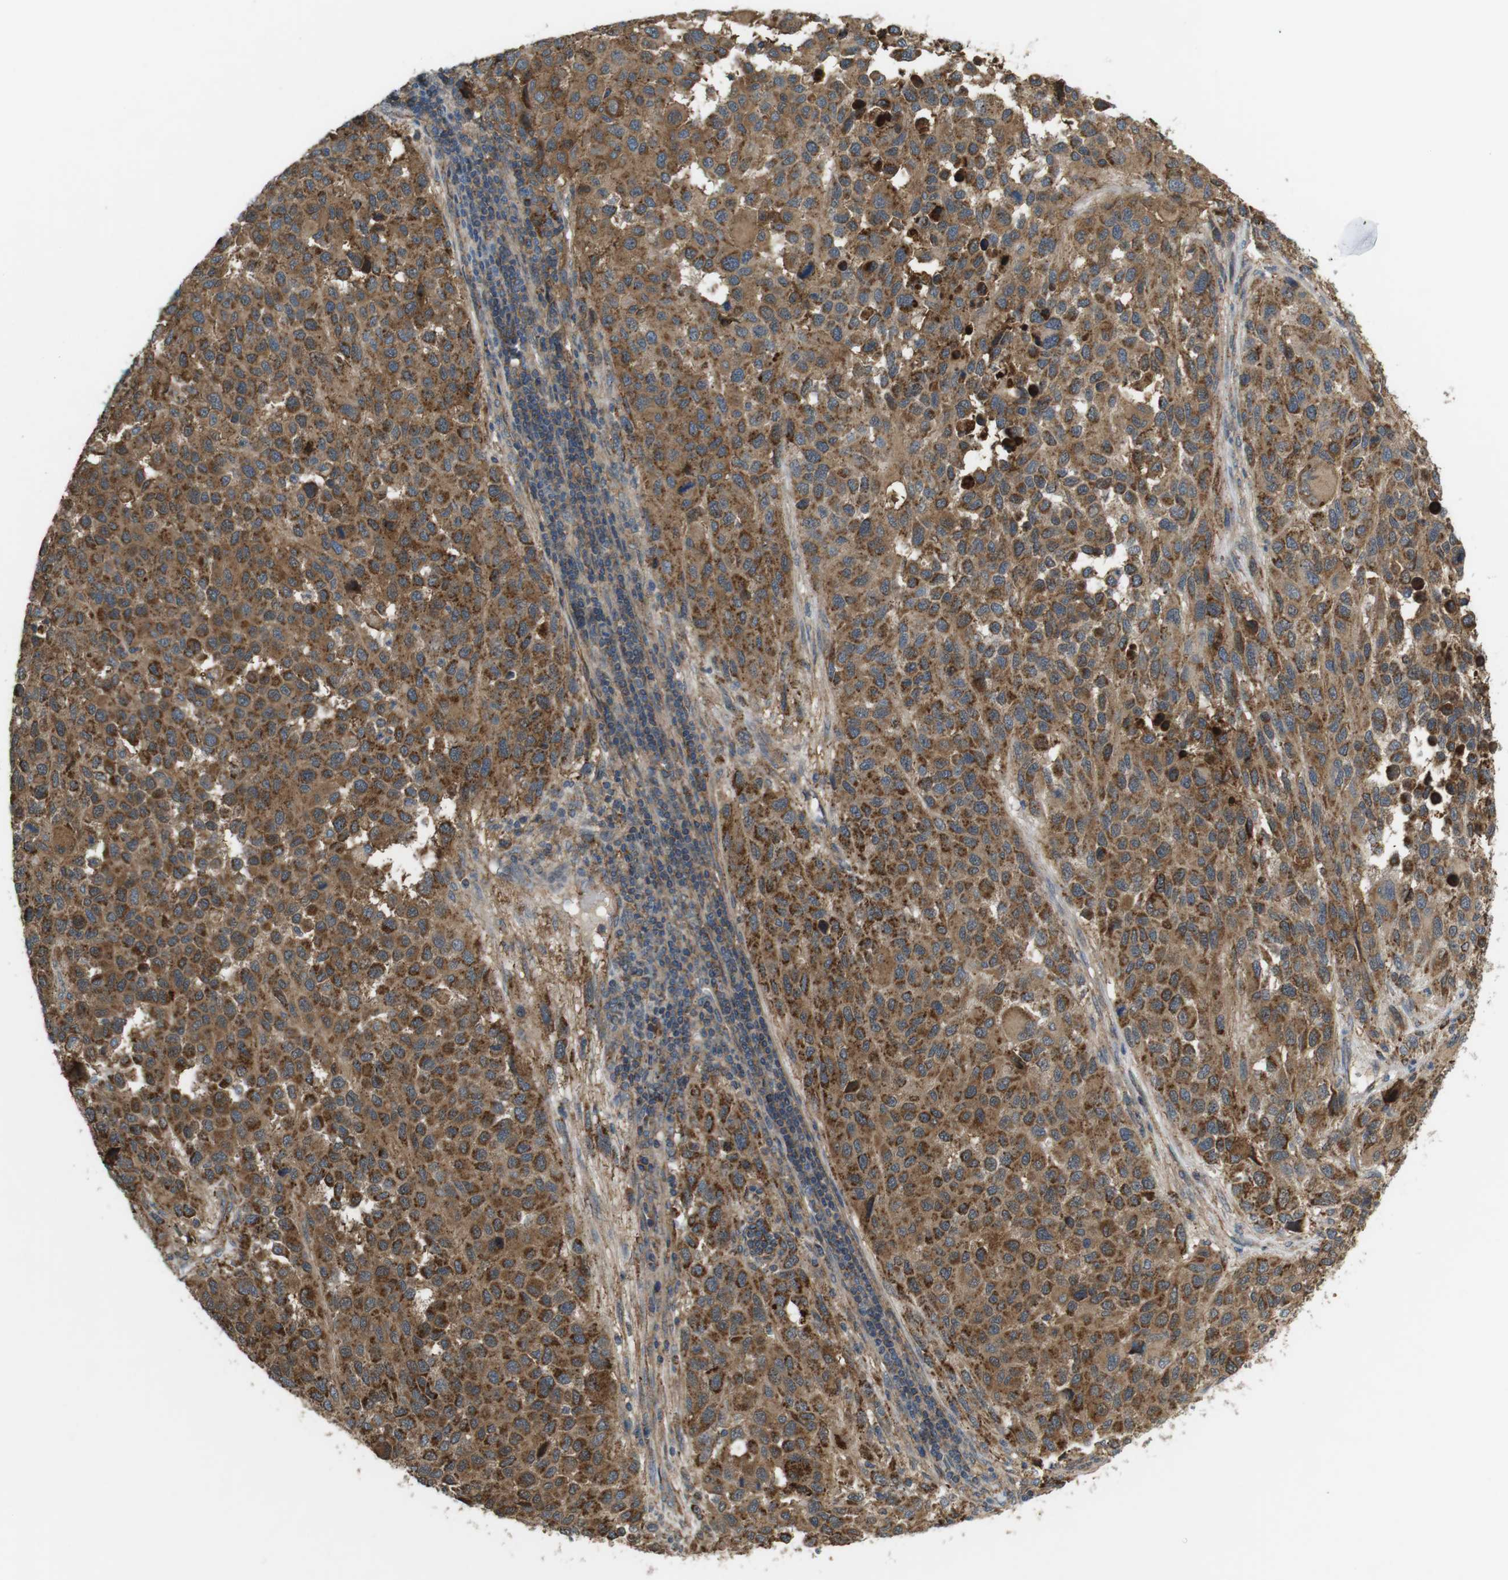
{"staining": {"intensity": "moderate", "quantity": ">75%", "location": "cytoplasmic/membranous"}, "tissue": "melanoma", "cell_type": "Tumor cells", "image_type": "cancer", "snomed": [{"axis": "morphology", "description": "Malignant melanoma, Metastatic site"}, {"axis": "topography", "description": "Lymph node"}], "caption": "The histopathology image displays immunohistochemical staining of melanoma. There is moderate cytoplasmic/membranous positivity is present in about >75% of tumor cells.", "gene": "DDAH2", "patient": {"sex": "male", "age": 61}}